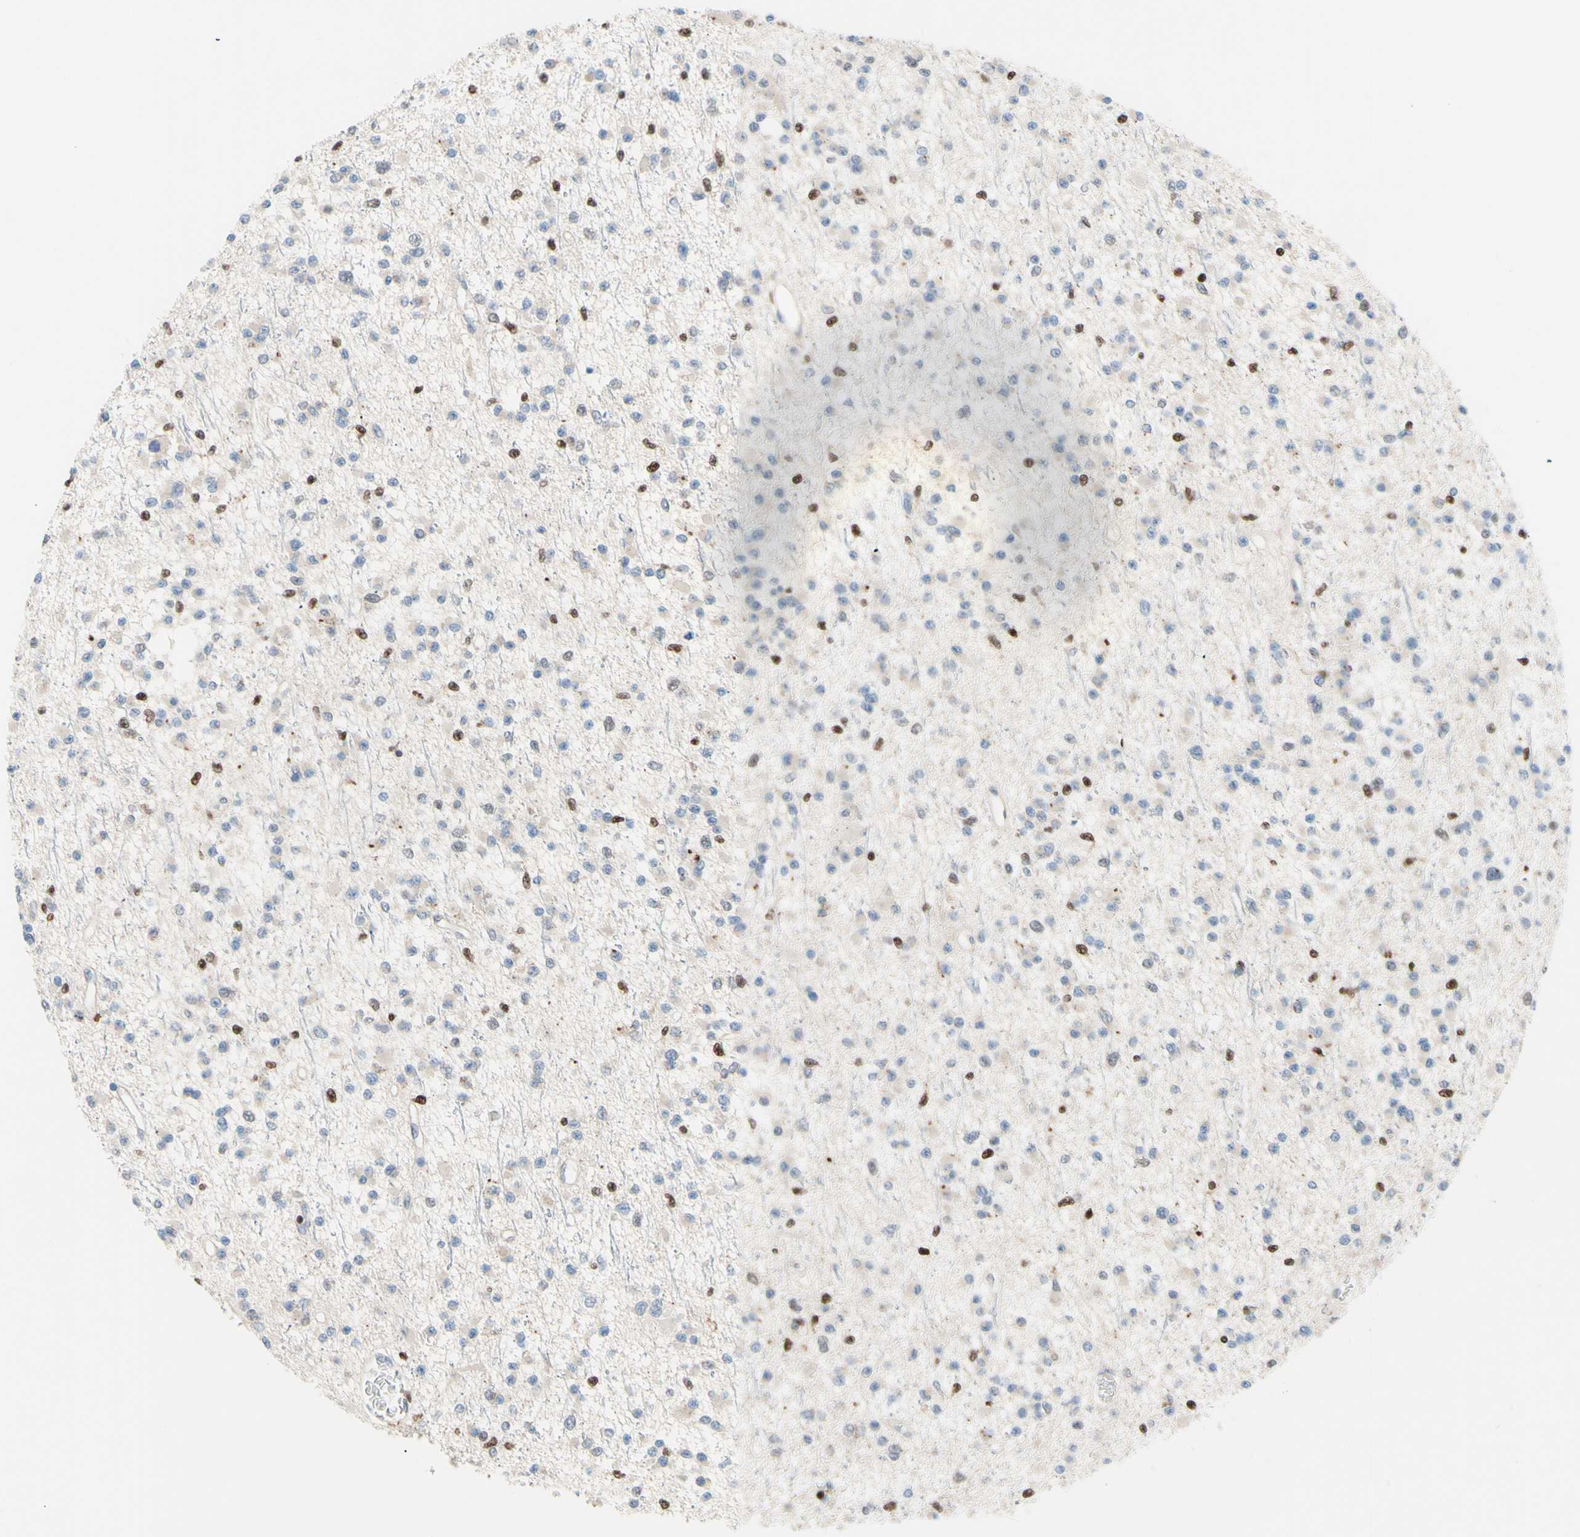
{"staining": {"intensity": "negative", "quantity": "none", "location": "none"}, "tissue": "glioma", "cell_type": "Tumor cells", "image_type": "cancer", "snomed": [{"axis": "morphology", "description": "Glioma, malignant, Low grade"}, {"axis": "topography", "description": "Brain"}], "caption": "DAB immunohistochemical staining of glioma reveals no significant expression in tumor cells.", "gene": "EED", "patient": {"sex": "female", "age": 22}}